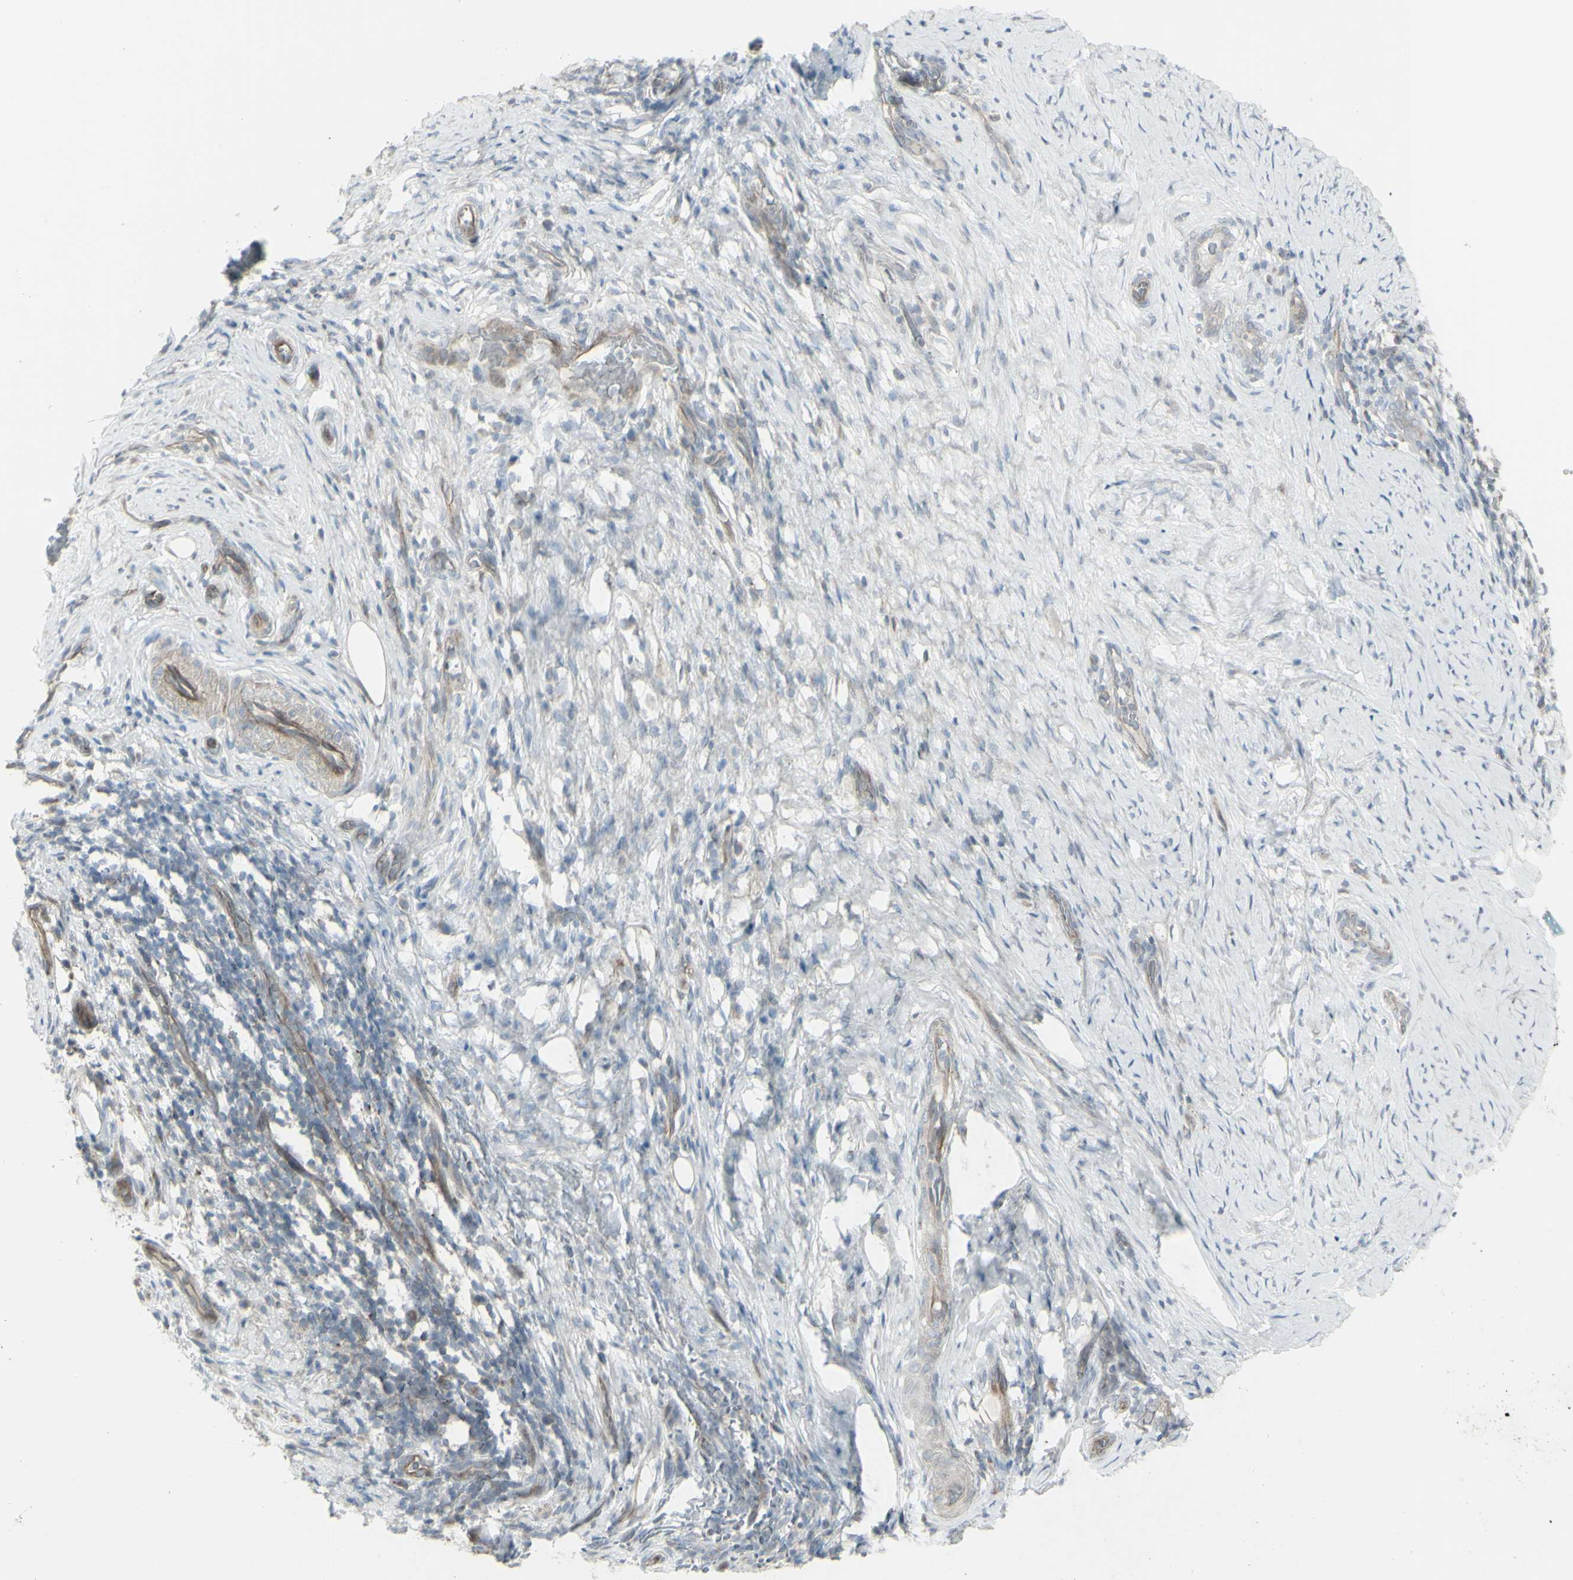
{"staining": {"intensity": "moderate", "quantity": "<25%", "location": "cytoplasmic/membranous"}, "tissue": "cervical cancer", "cell_type": "Tumor cells", "image_type": "cancer", "snomed": [{"axis": "morphology", "description": "Squamous cell carcinoma, NOS"}, {"axis": "topography", "description": "Cervix"}], "caption": "Tumor cells exhibit low levels of moderate cytoplasmic/membranous staining in approximately <25% of cells in human cervical cancer.", "gene": "GALNT6", "patient": {"sex": "female", "age": 51}}